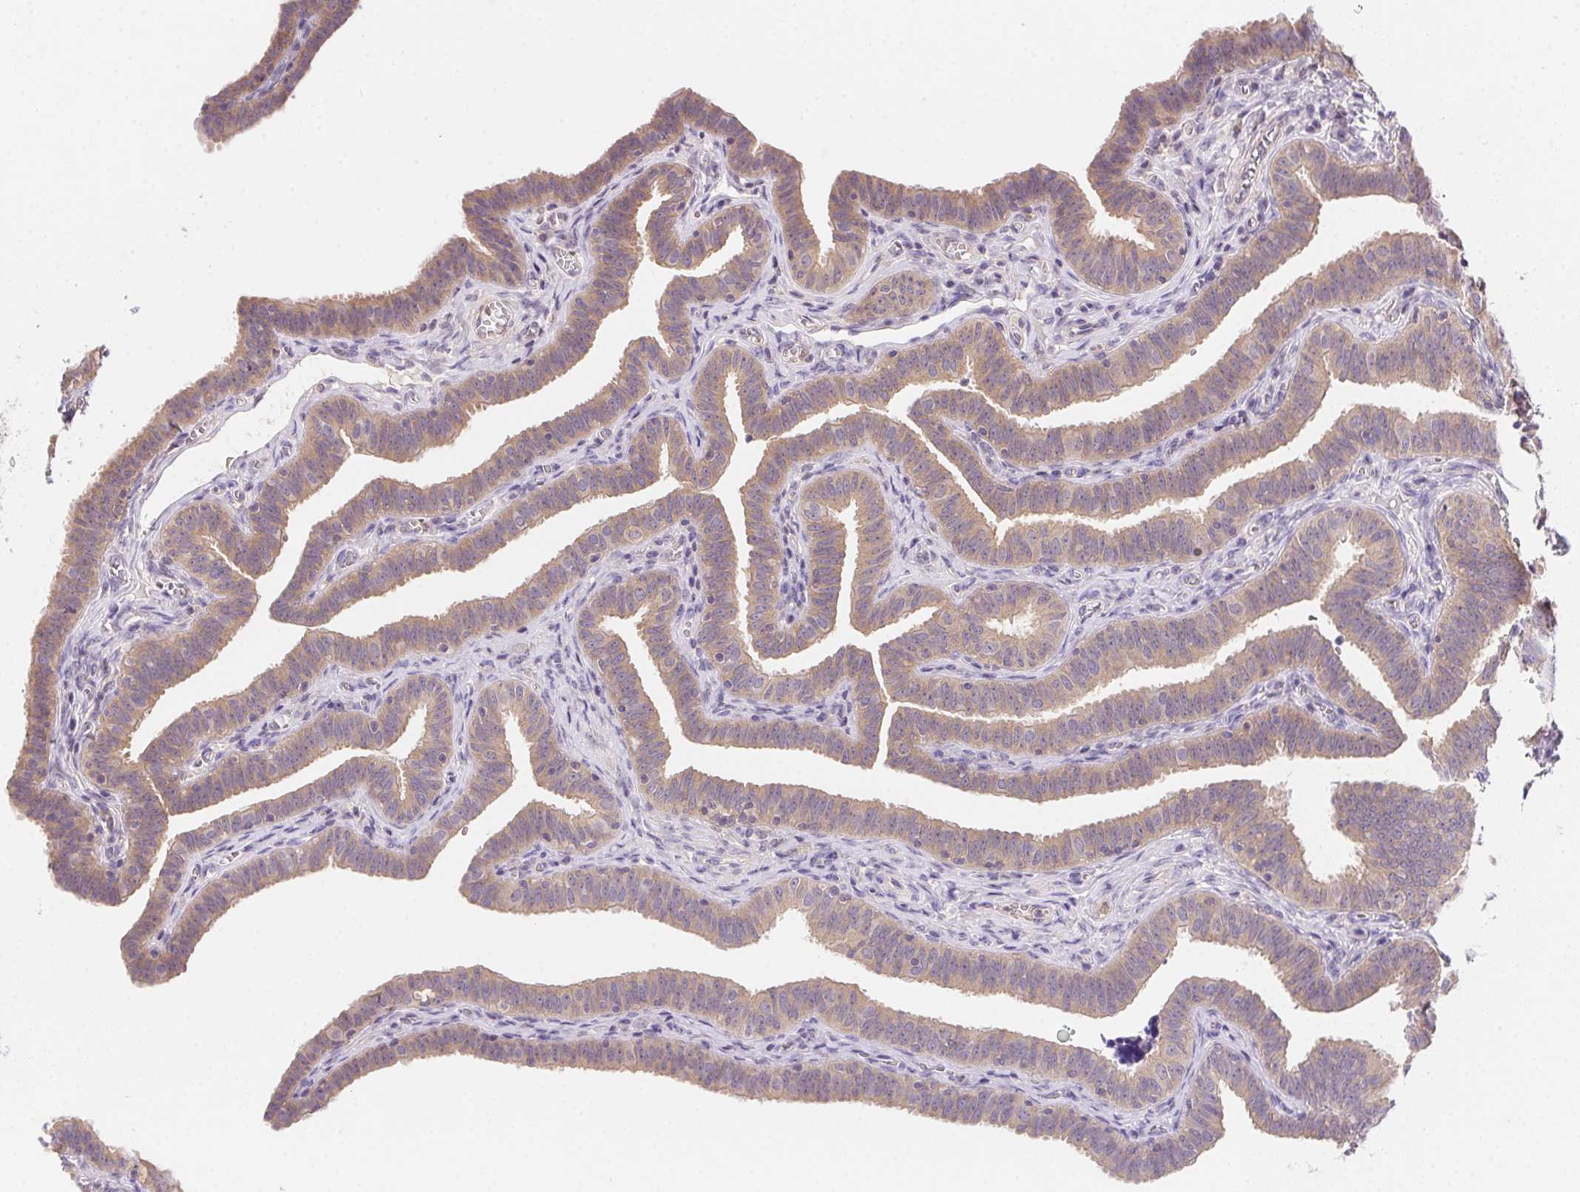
{"staining": {"intensity": "weak", "quantity": "25%-75%", "location": "cytoplasmic/membranous"}, "tissue": "fallopian tube", "cell_type": "Glandular cells", "image_type": "normal", "snomed": [{"axis": "morphology", "description": "Normal tissue, NOS"}, {"axis": "topography", "description": "Fallopian tube"}], "caption": "Immunohistochemistry (IHC) of unremarkable fallopian tube shows low levels of weak cytoplasmic/membranous positivity in about 25%-75% of glandular cells. (Stains: DAB (3,3'-diaminobenzidine) in brown, nuclei in blue, Microscopy: brightfield microscopy at high magnification).", "gene": "PRKAA1", "patient": {"sex": "female", "age": 25}}